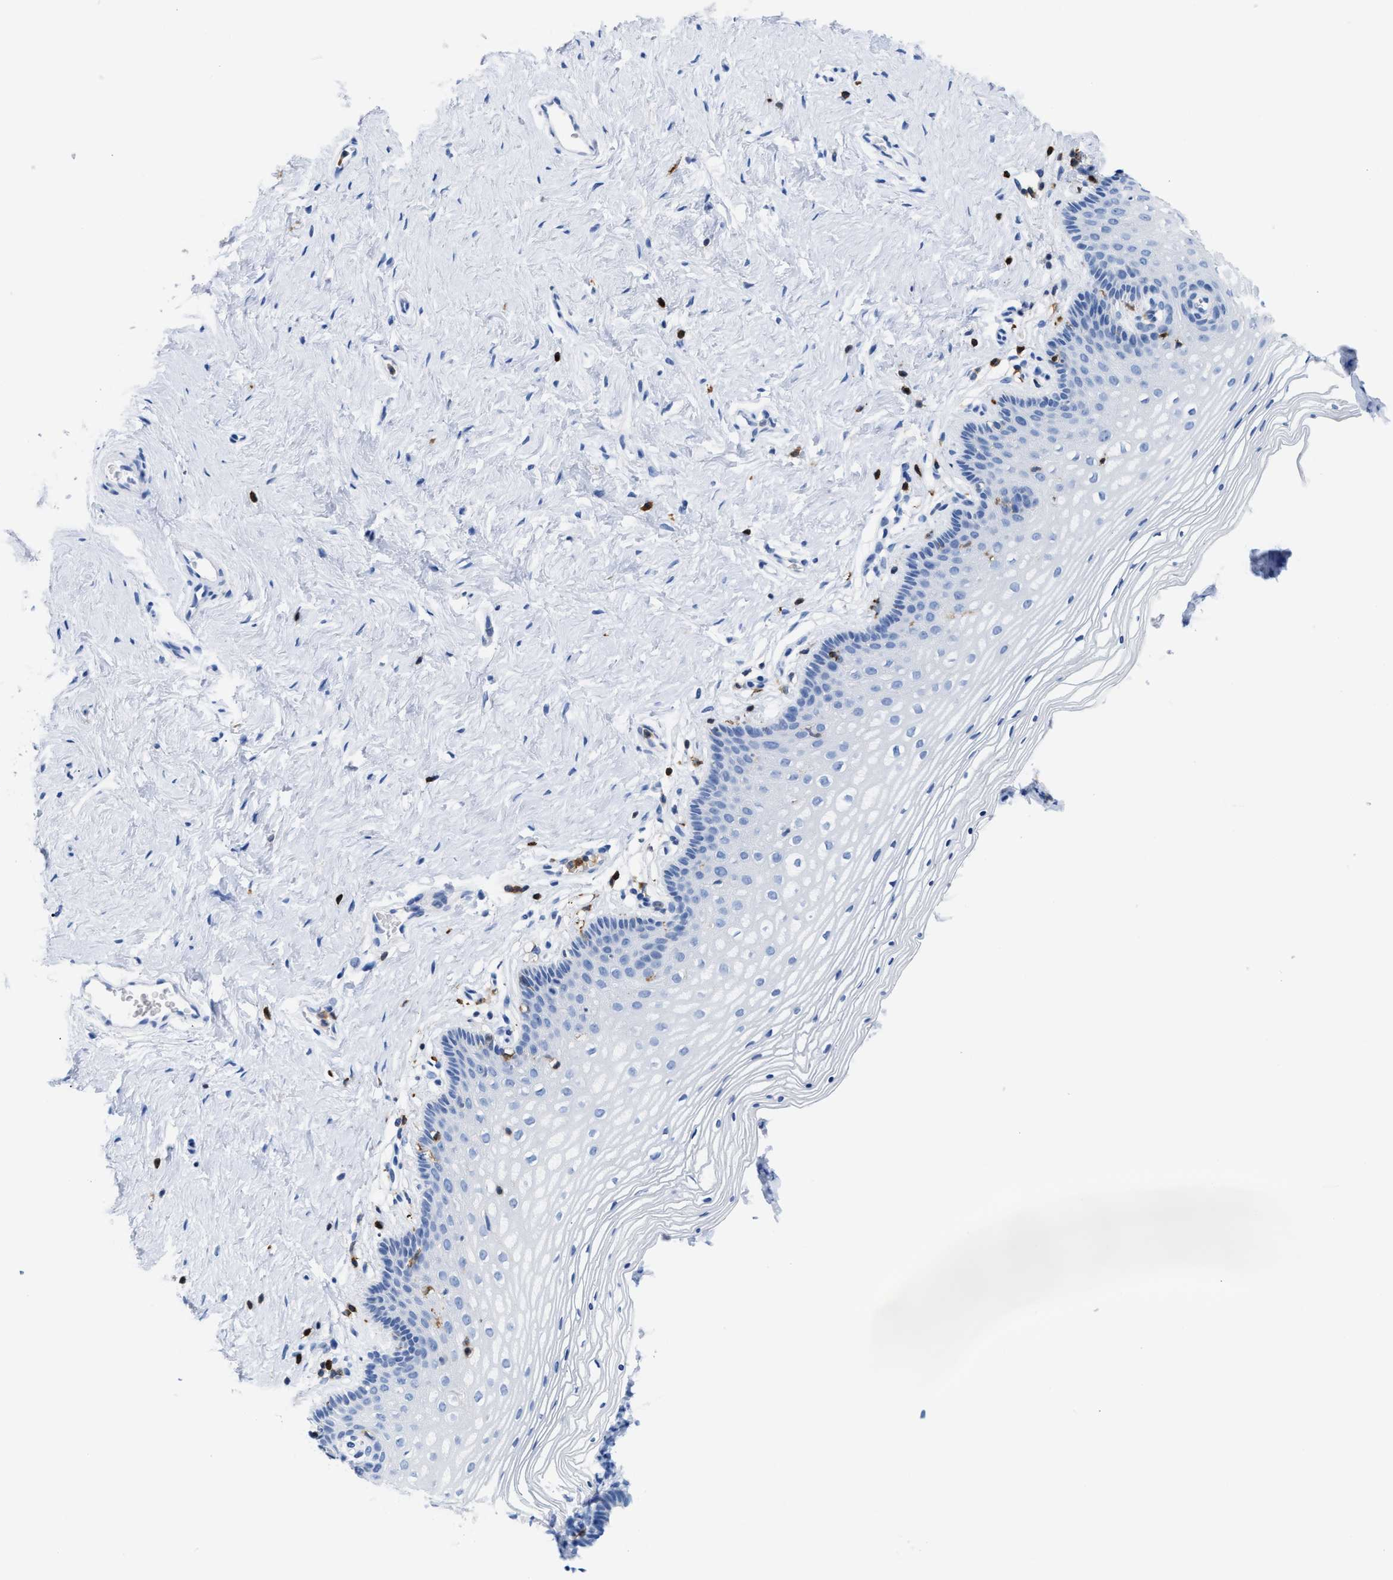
{"staining": {"intensity": "negative", "quantity": "none", "location": "none"}, "tissue": "vagina", "cell_type": "Squamous epithelial cells", "image_type": "normal", "snomed": [{"axis": "morphology", "description": "Normal tissue, NOS"}, {"axis": "topography", "description": "Vagina"}], "caption": "Vagina stained for a protein using immunohistochemistry shows no positivity squamous epithelial cells.", "gene": "LCP1", "patient": {"sex": "female", "age": 32}}